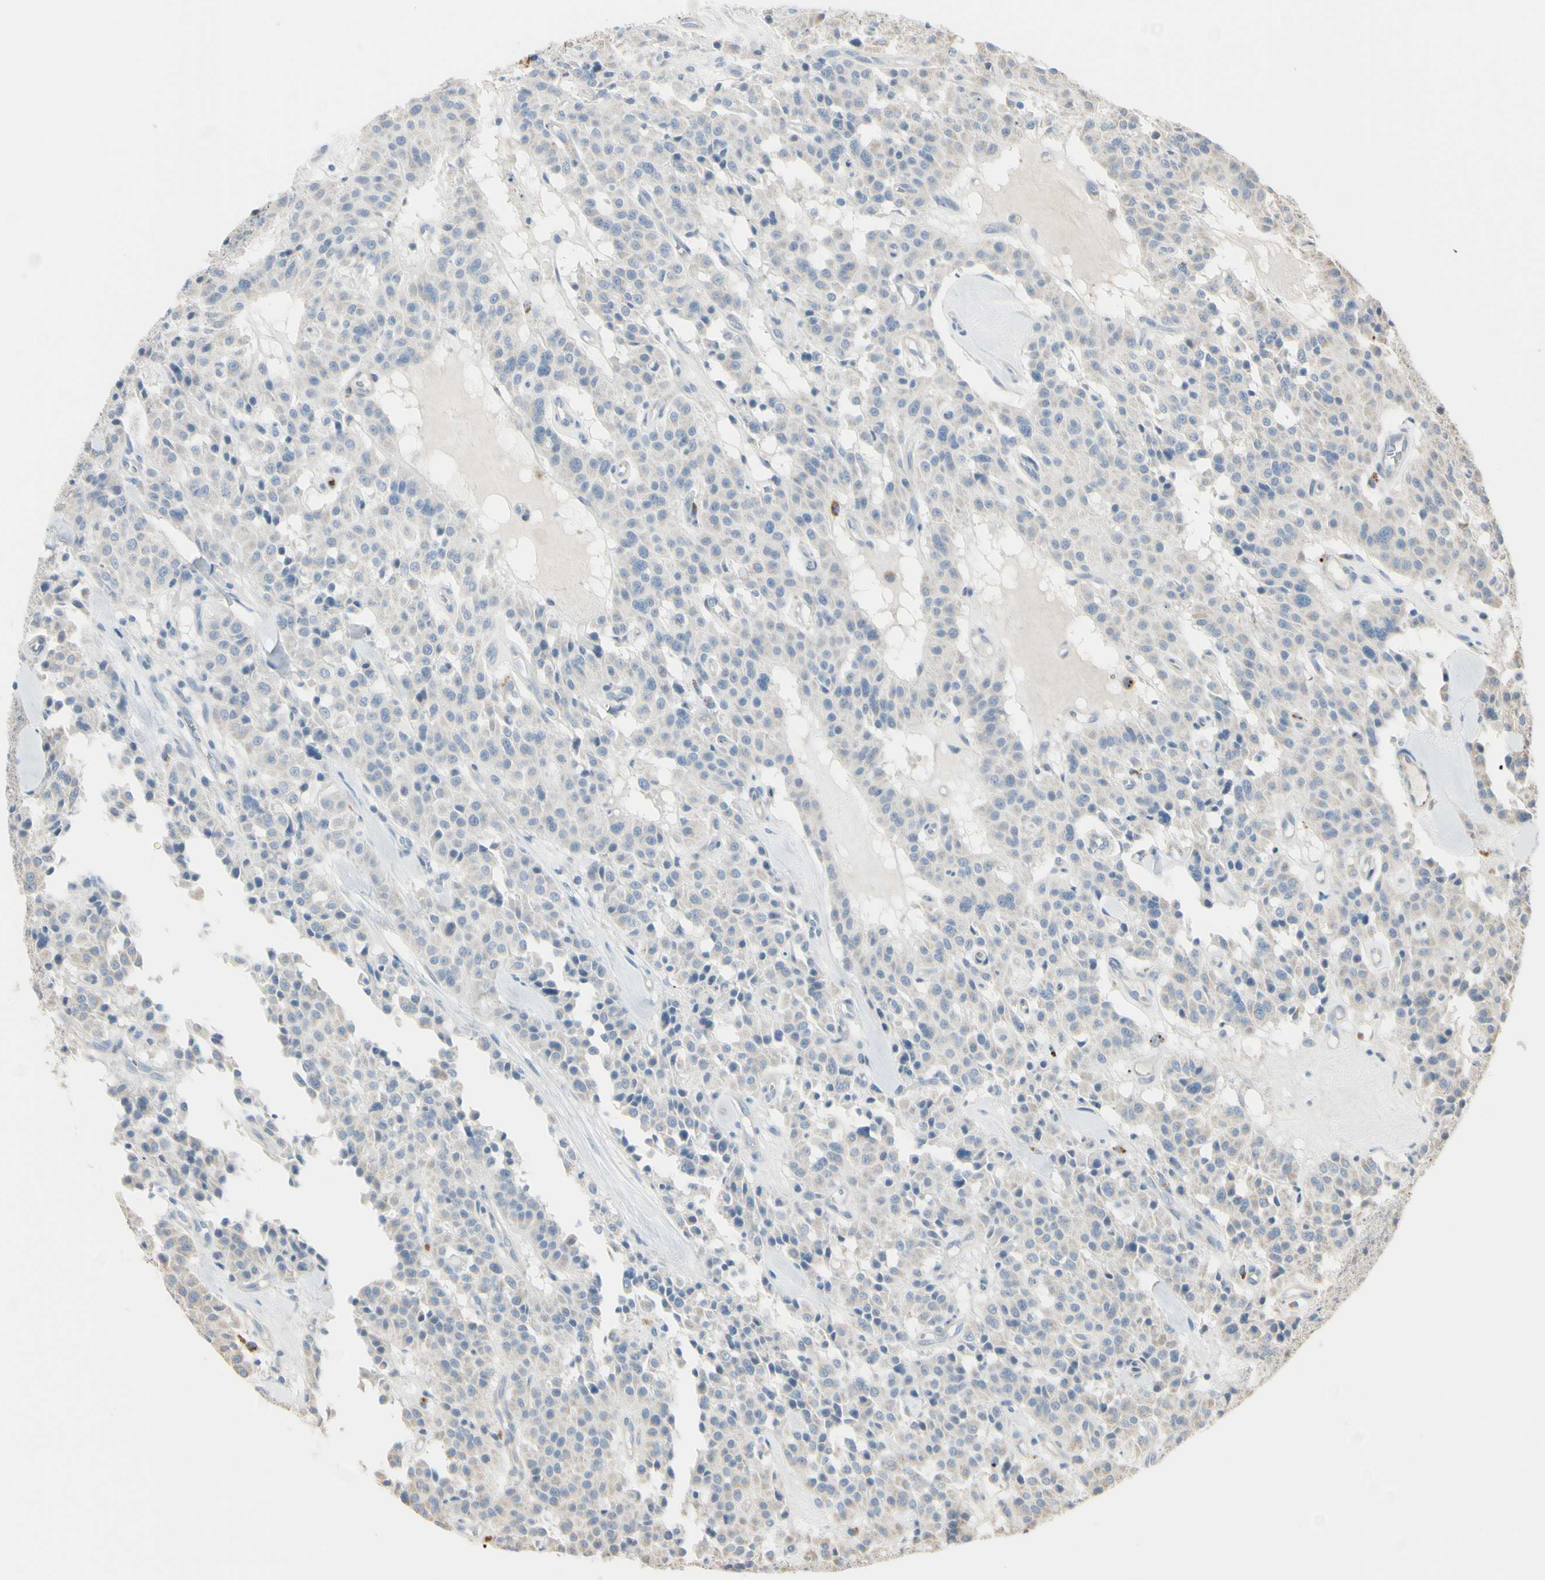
{"staining": {"intensity": "weak", "quantity": "25%-75%", "location": "cytoplasmic/membranous"}, "tissue": "carcinoid", "cell_type": "Tumor cells", "image_type": "cancer", "snomed": [{"axis": "morphology", "description": "Carcinoid, malignant, NOS"}, {"axis": "topography", "description": "Lung"}], "caption": "Tumor cells reveal low levels of weak cytoplasmic/membranous expression in about 25%-75% of cells in human carcinoid. (DAB (3,3'-diaminobenzidine) IHC with brightfield microscopy, high magnification).", "gene": "ANGPTL1", "patient": {"sex": "male", "age": 30}}